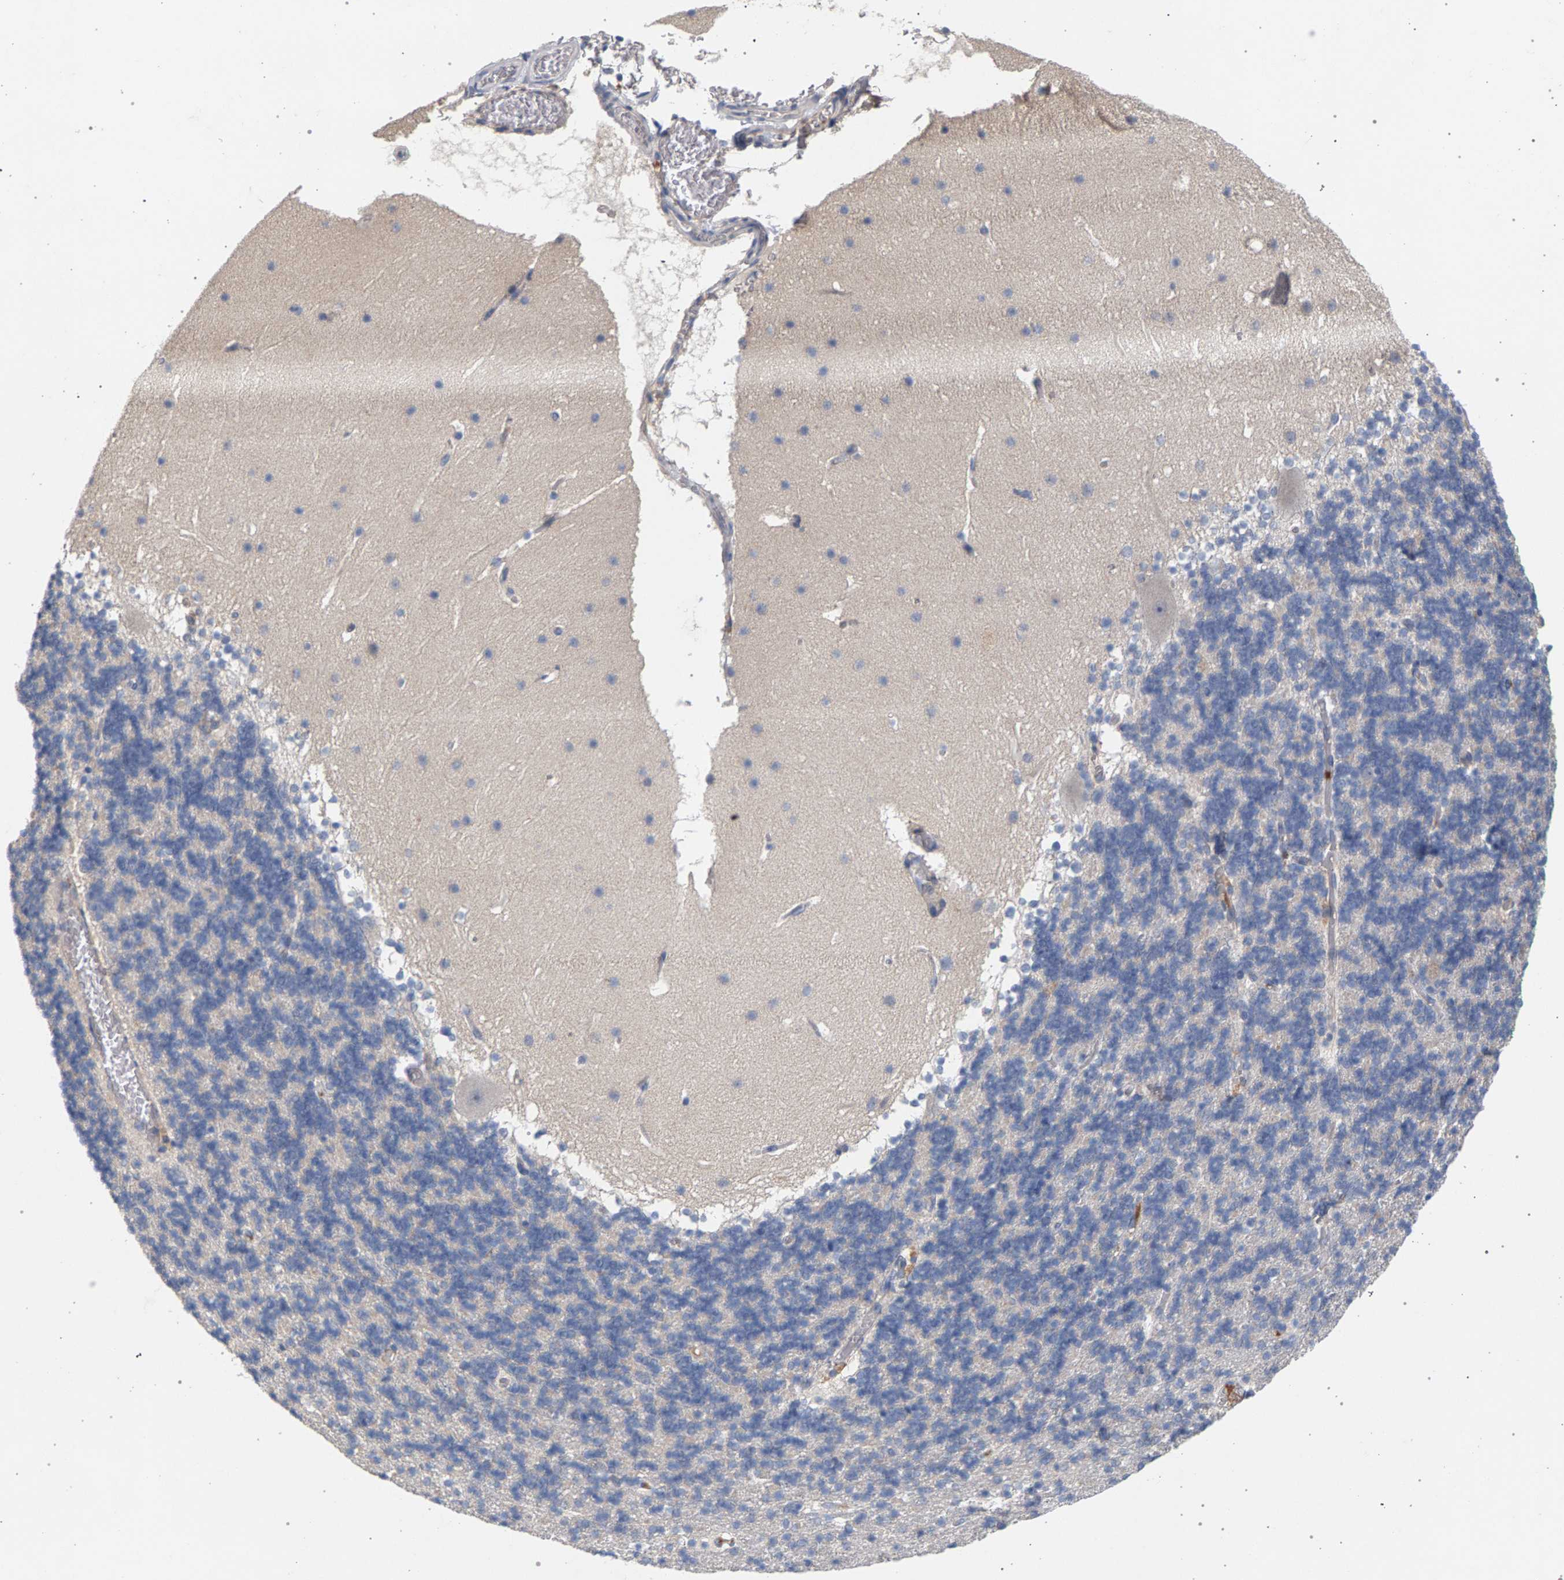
{"staining": {"intensity": "negative", "quantity": "none", "location": "none"}, "tissue": "cerebellum", "cell_type": "Cells in granular layer", "image_type": "normal", "snomed": [{"axis": "morphology", "description": "Normal tissue, NOS"}, {"axis": "topography", "description": "Cerebellum"}], "caption": "Cells in granular layer show no significant protein staining in normal cerebellum. Nuclei are stained in blue.", "gene": "MAMDC2", "patient": {"sex": "male", "age": 45}}